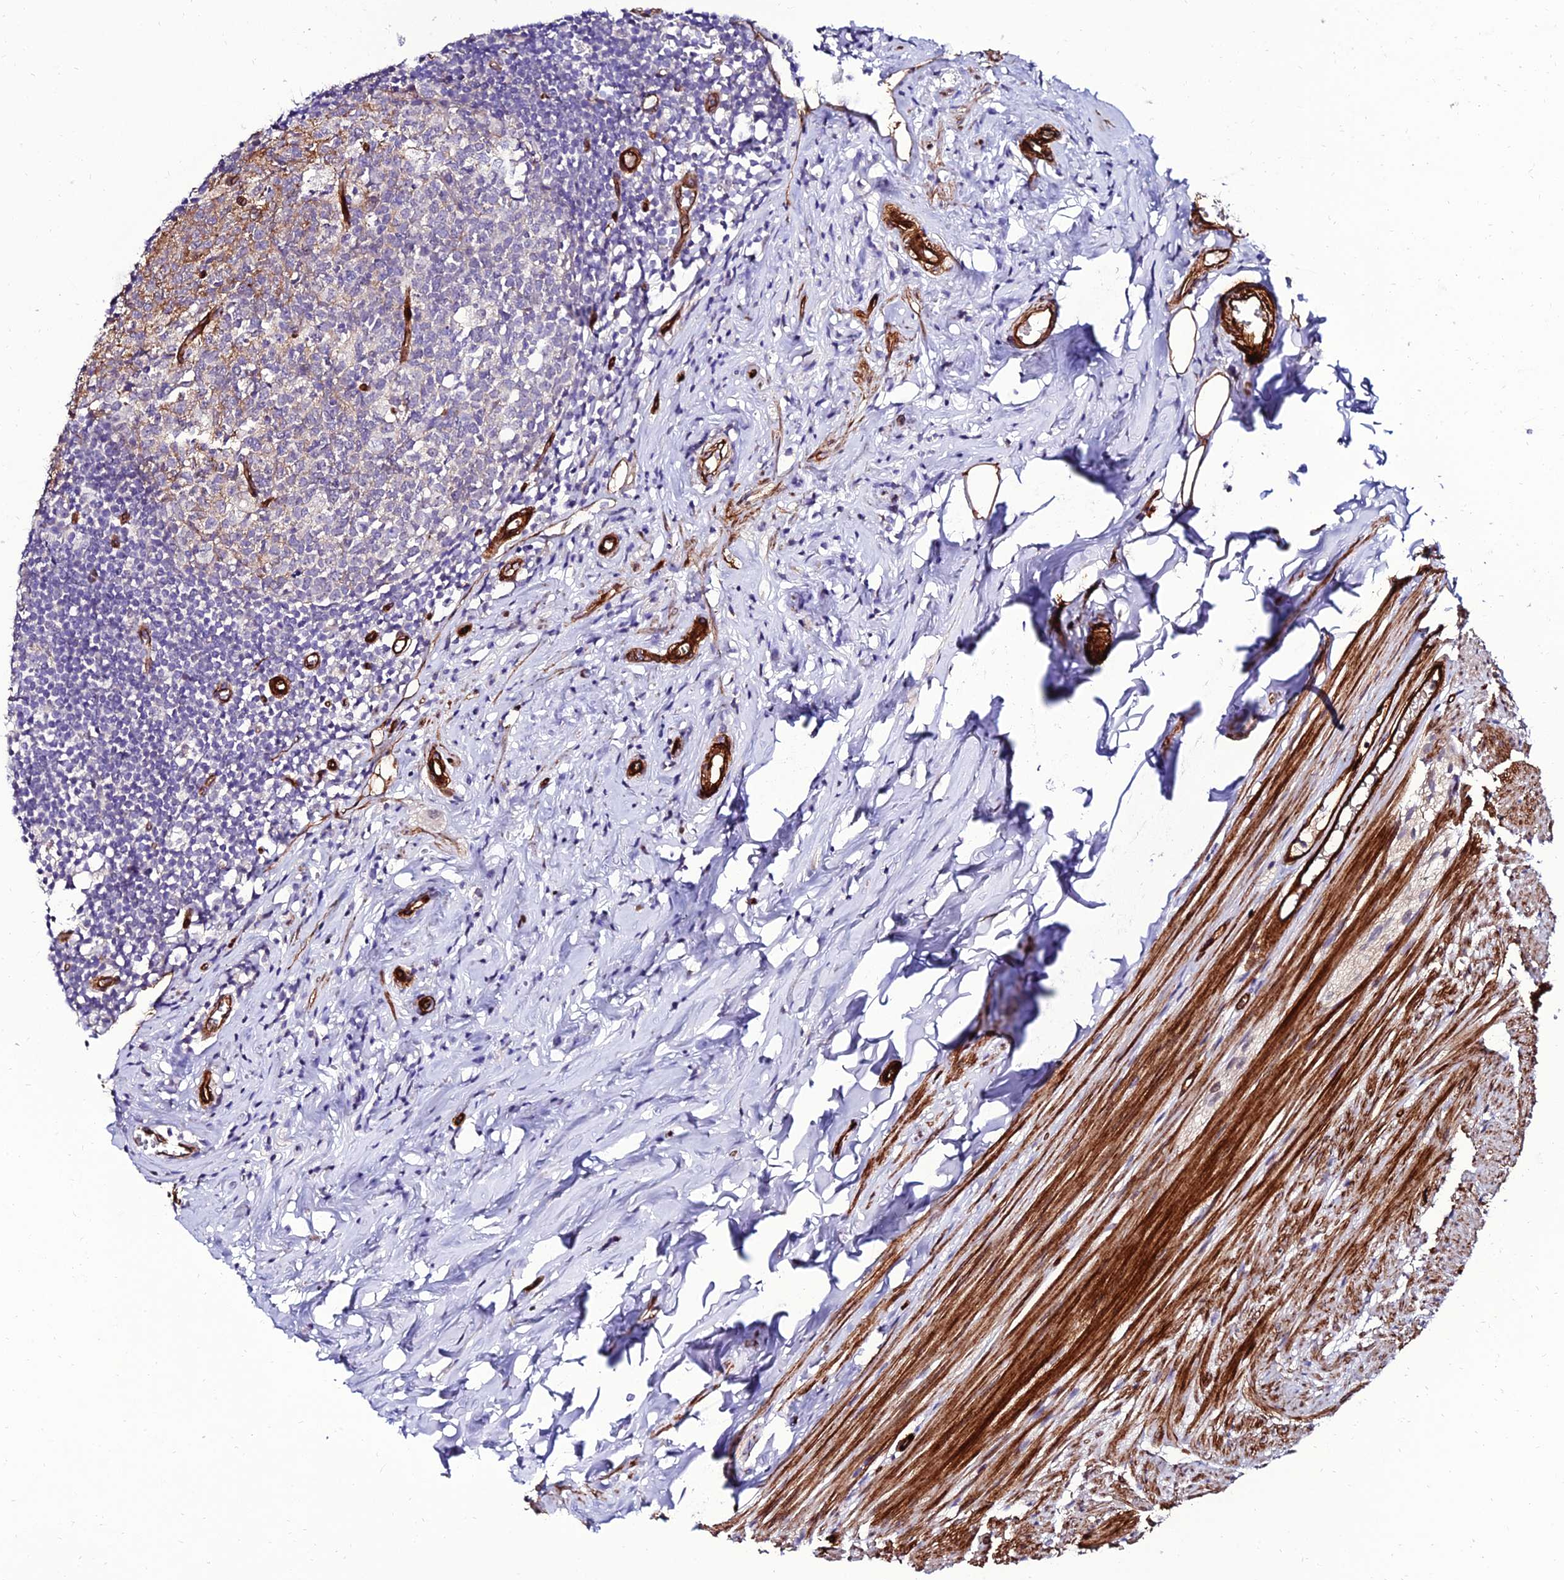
{"staining": {"intensity": "negative", "quantity": "none", "location": "none"}, "tissue": "appendix", "cell_type": "Glandular cells", "image_type": "normal", "snomed": [{"axis": "morphology", "description": "Normal tissue, NOS"}, {"axis": "topography", "description": "Appendix"}], "caption": "This photomicrograph is of unremarkable appendix stained with immunohistochemistry to label a protein in brown with the nuclei are counter-stained blue. There is no positivity in glandular cells. The staining is performed using DAB brown chromogen with nuclei counter-stained in using hematoxylin.", "gene": "ALDH3B2", "patient": {"sex": "female", "age": 51}}